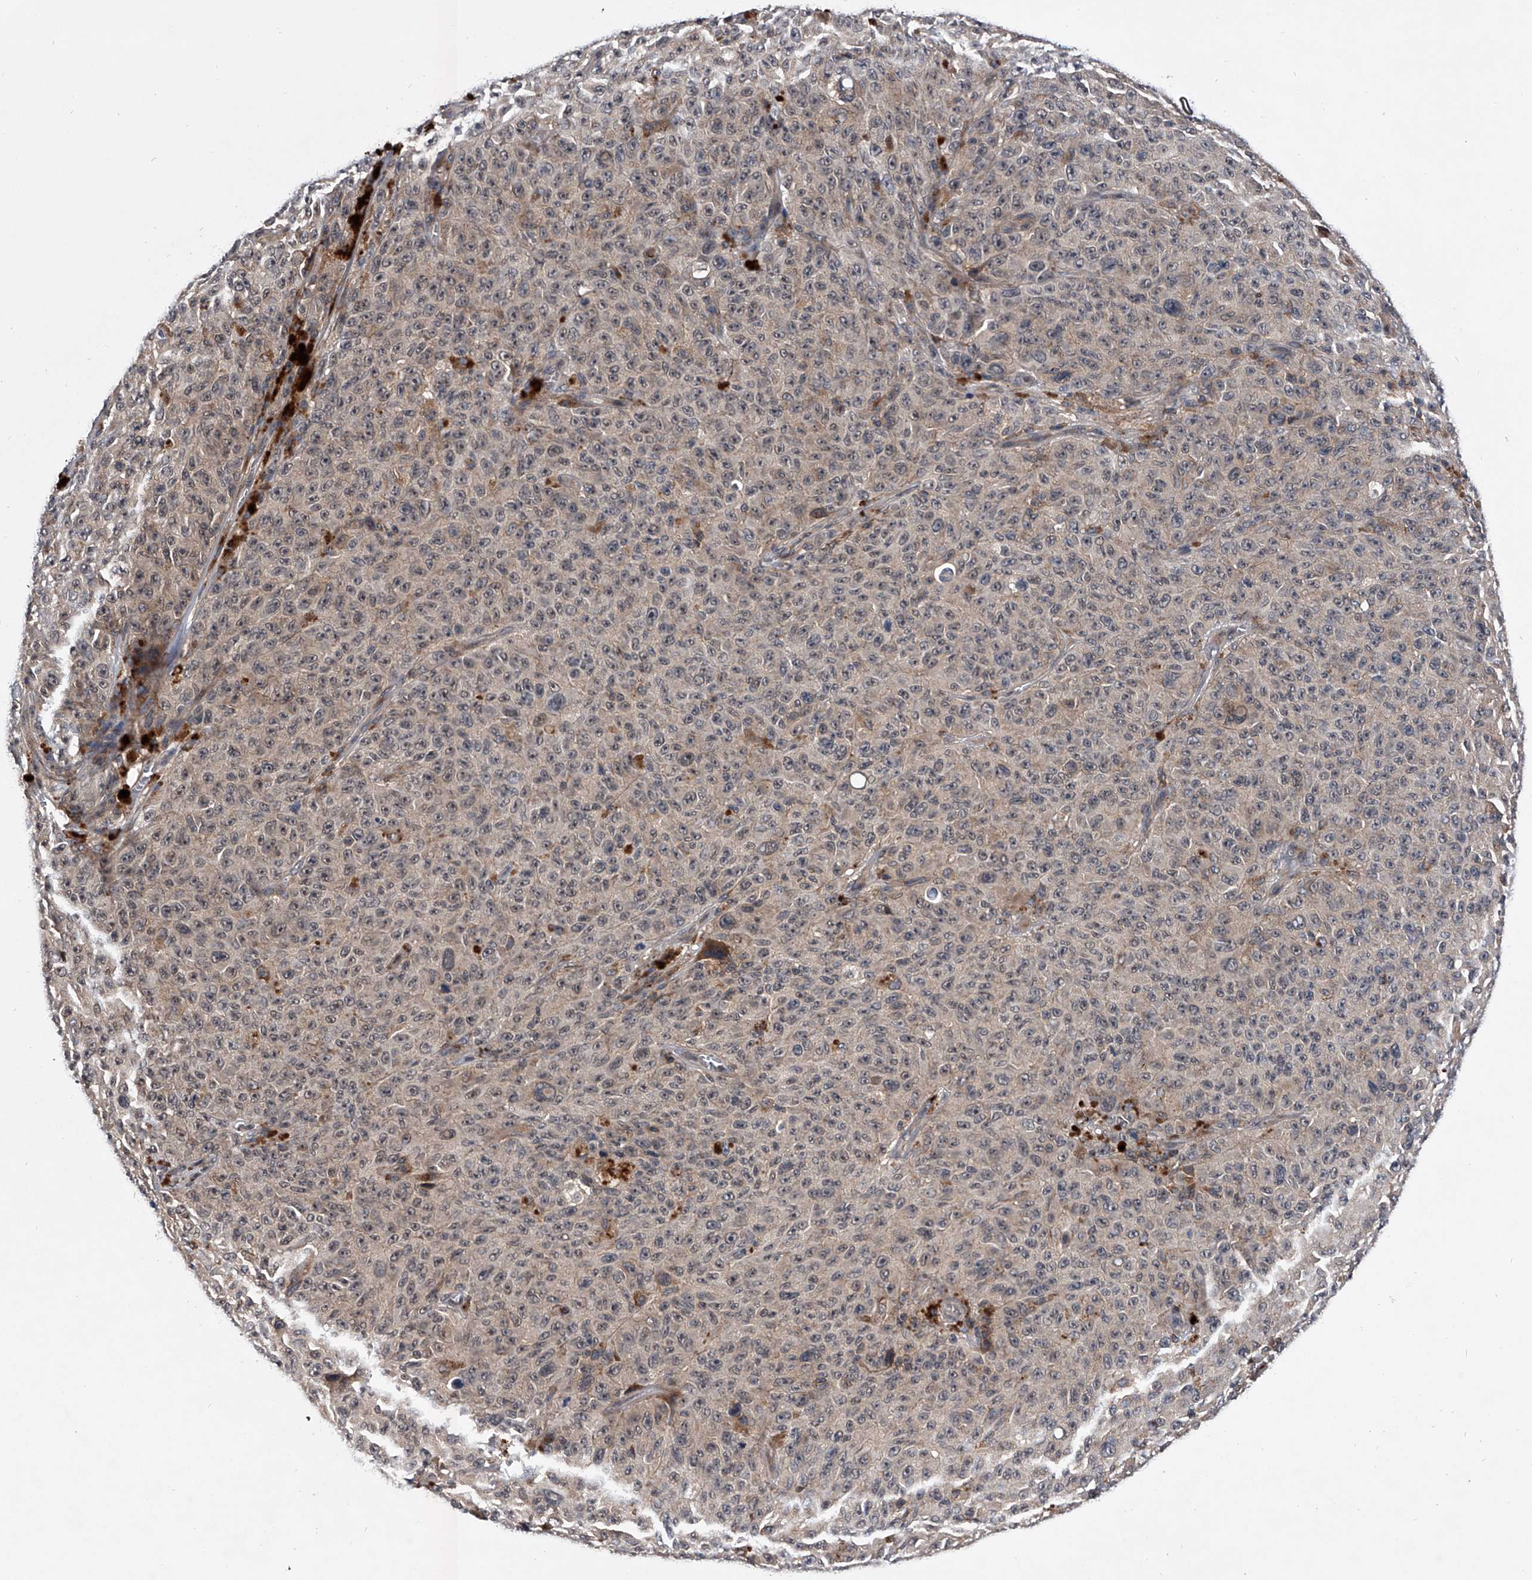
{"staining": {"intensity": "negative", "quantity": "none", "location": "none"}, "tissue": "melanoma", "cell_type": "Tumor cells", "image_type": "cancer", "snomed": [{"axis": "morphology", "description": "Malignant melanoma, NOS"}, {"axis": "topography", "description": "Skin"}], "caption": "A high-resolution photomicrograph shows immunohistochemistry (IHC) staining of melanoma, which shows no significant staining in tumor cells.", "gene": "ZNF30", "patient": {"sex": "female", "age": 82}}